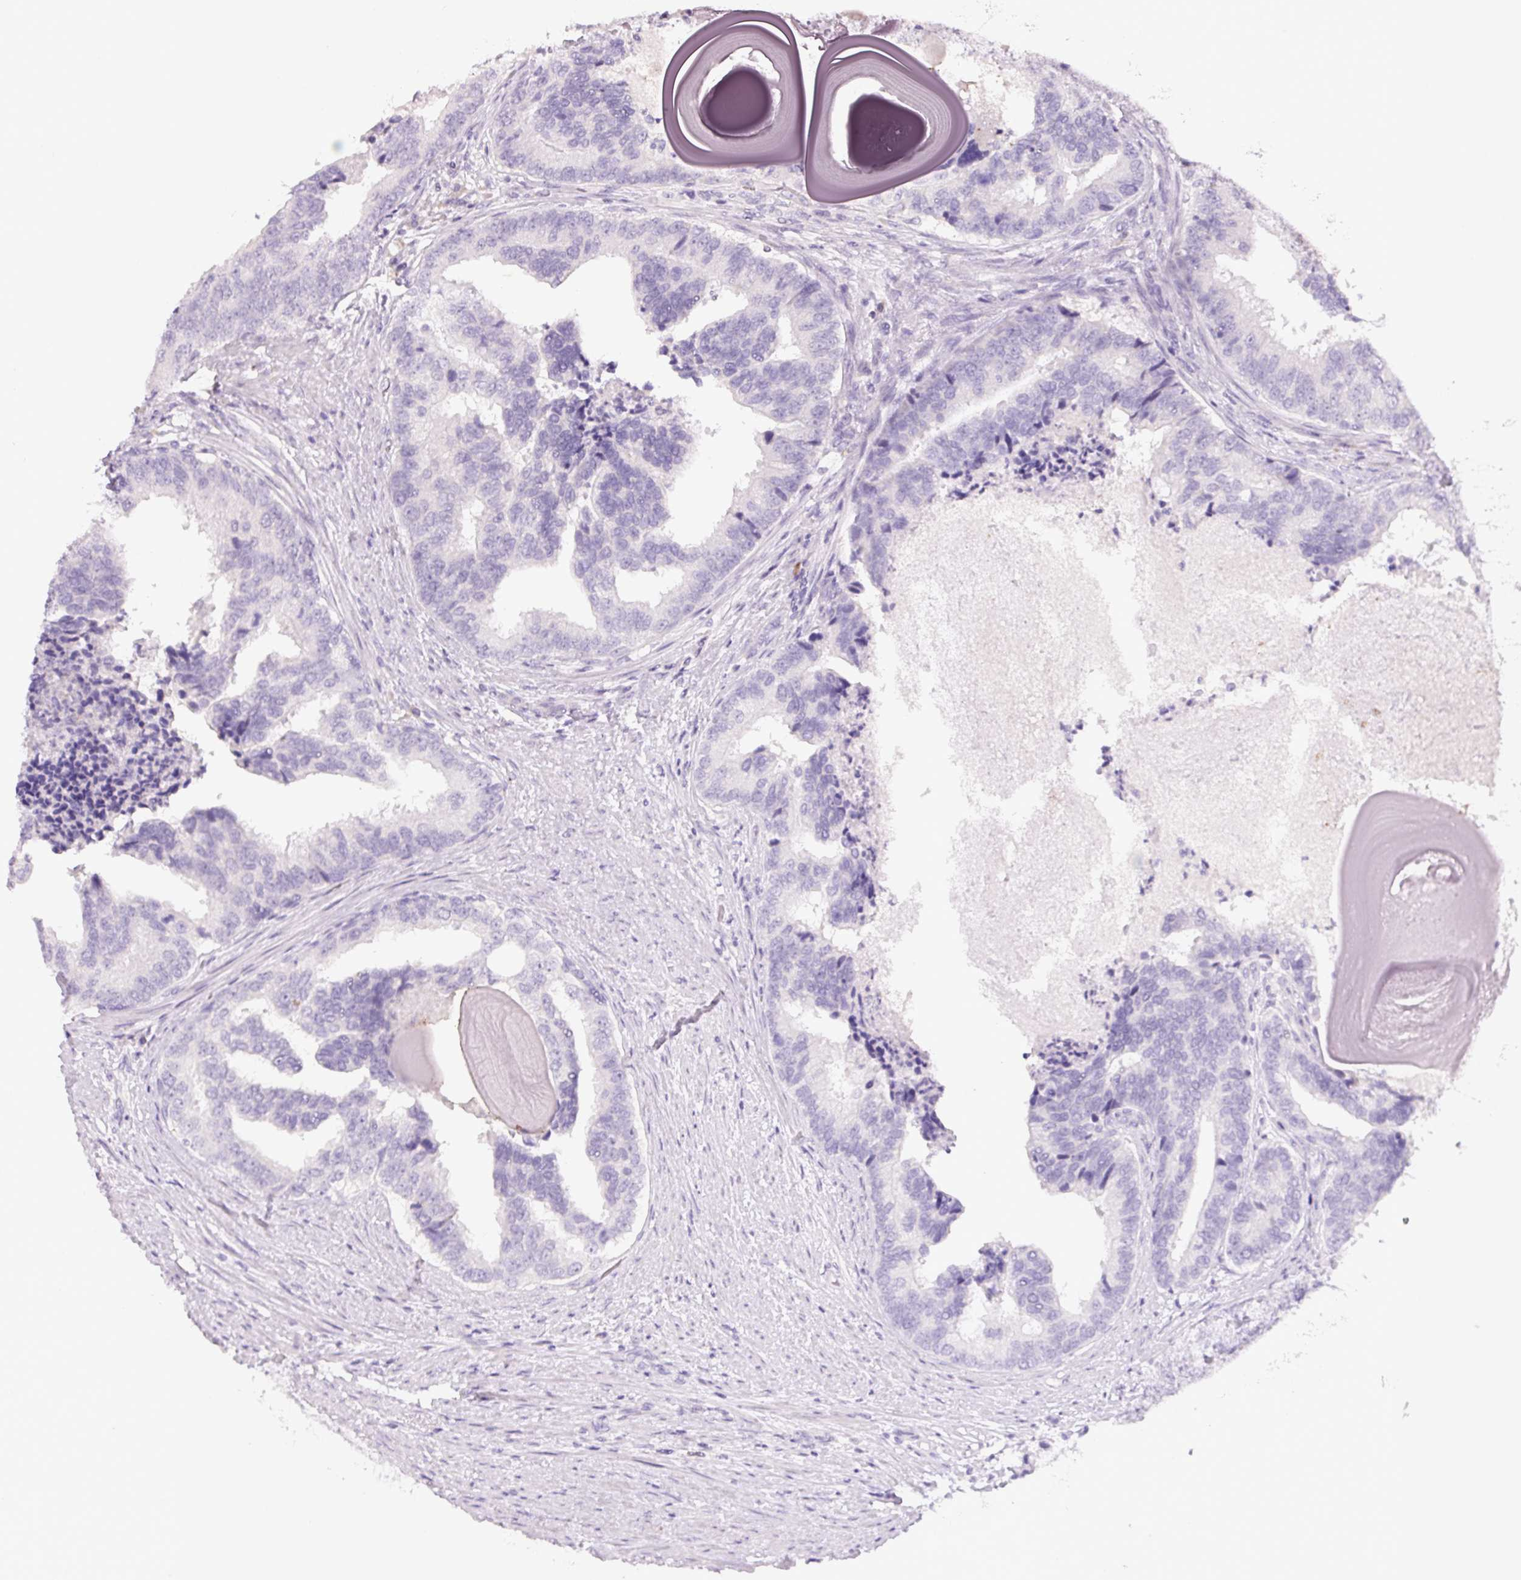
{"staining": {"intensity": "negative", "quantity": "none", "location": "none"}, "tissue": "prostate cancer", "cell_type": "Tumor cells", "image_type": "cancer", "snomed": [{"axis": "morphology", "description": "Adenocarcinoma, High grade"}, {"axis": "topography", "description": "Prostate"}], "caption": "Tumor cells are negative for brown protein staining in prostate cancer.", "gene": "TMEM100", "patient": {"sex": "male", "age": 68}}